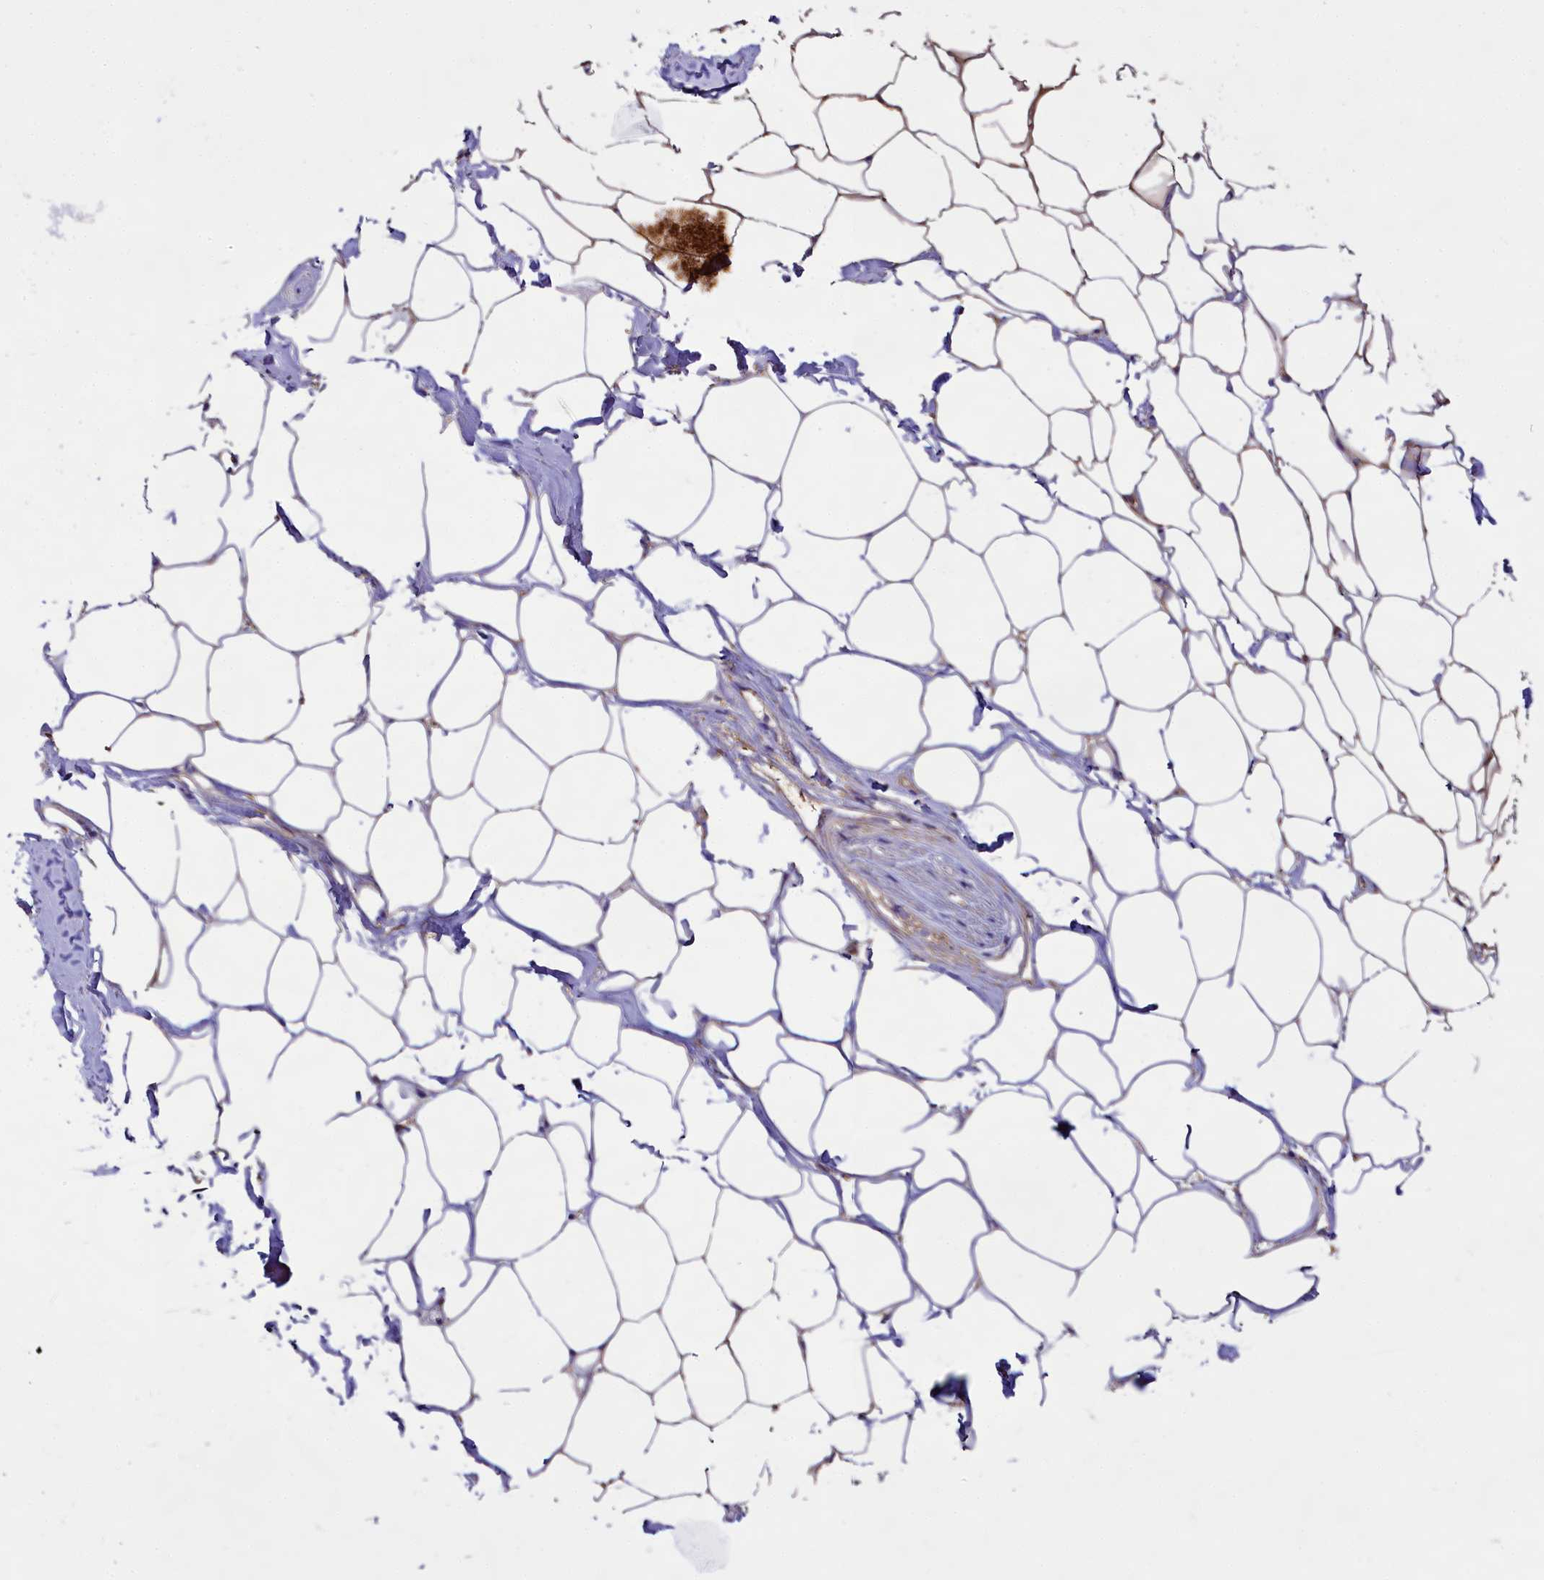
{"staining": {"intensity": "moderate", "quantity": "<25%", "location": "cytoplasmic/membranous"}, "tissue": "adipose tissue", "cell_type": "Adipocytes", "image_type": "normal", "snomed": [{"axis": "morphology", "description": "Normal tissue, NOS"}, {"axis": "morphology", "description": "Adenocarcinoma, Low grade"}, {"axis": "topography", "description": "Prostate"}, {"axis": "topography", "description": "Peripheral nerve tissue"}], "caption": "Human adipose tissue stained with a protein marker shows moderate staining in adipocytes.", "gene": "CD99", "patient": {"sex": "male", "age": 63}}